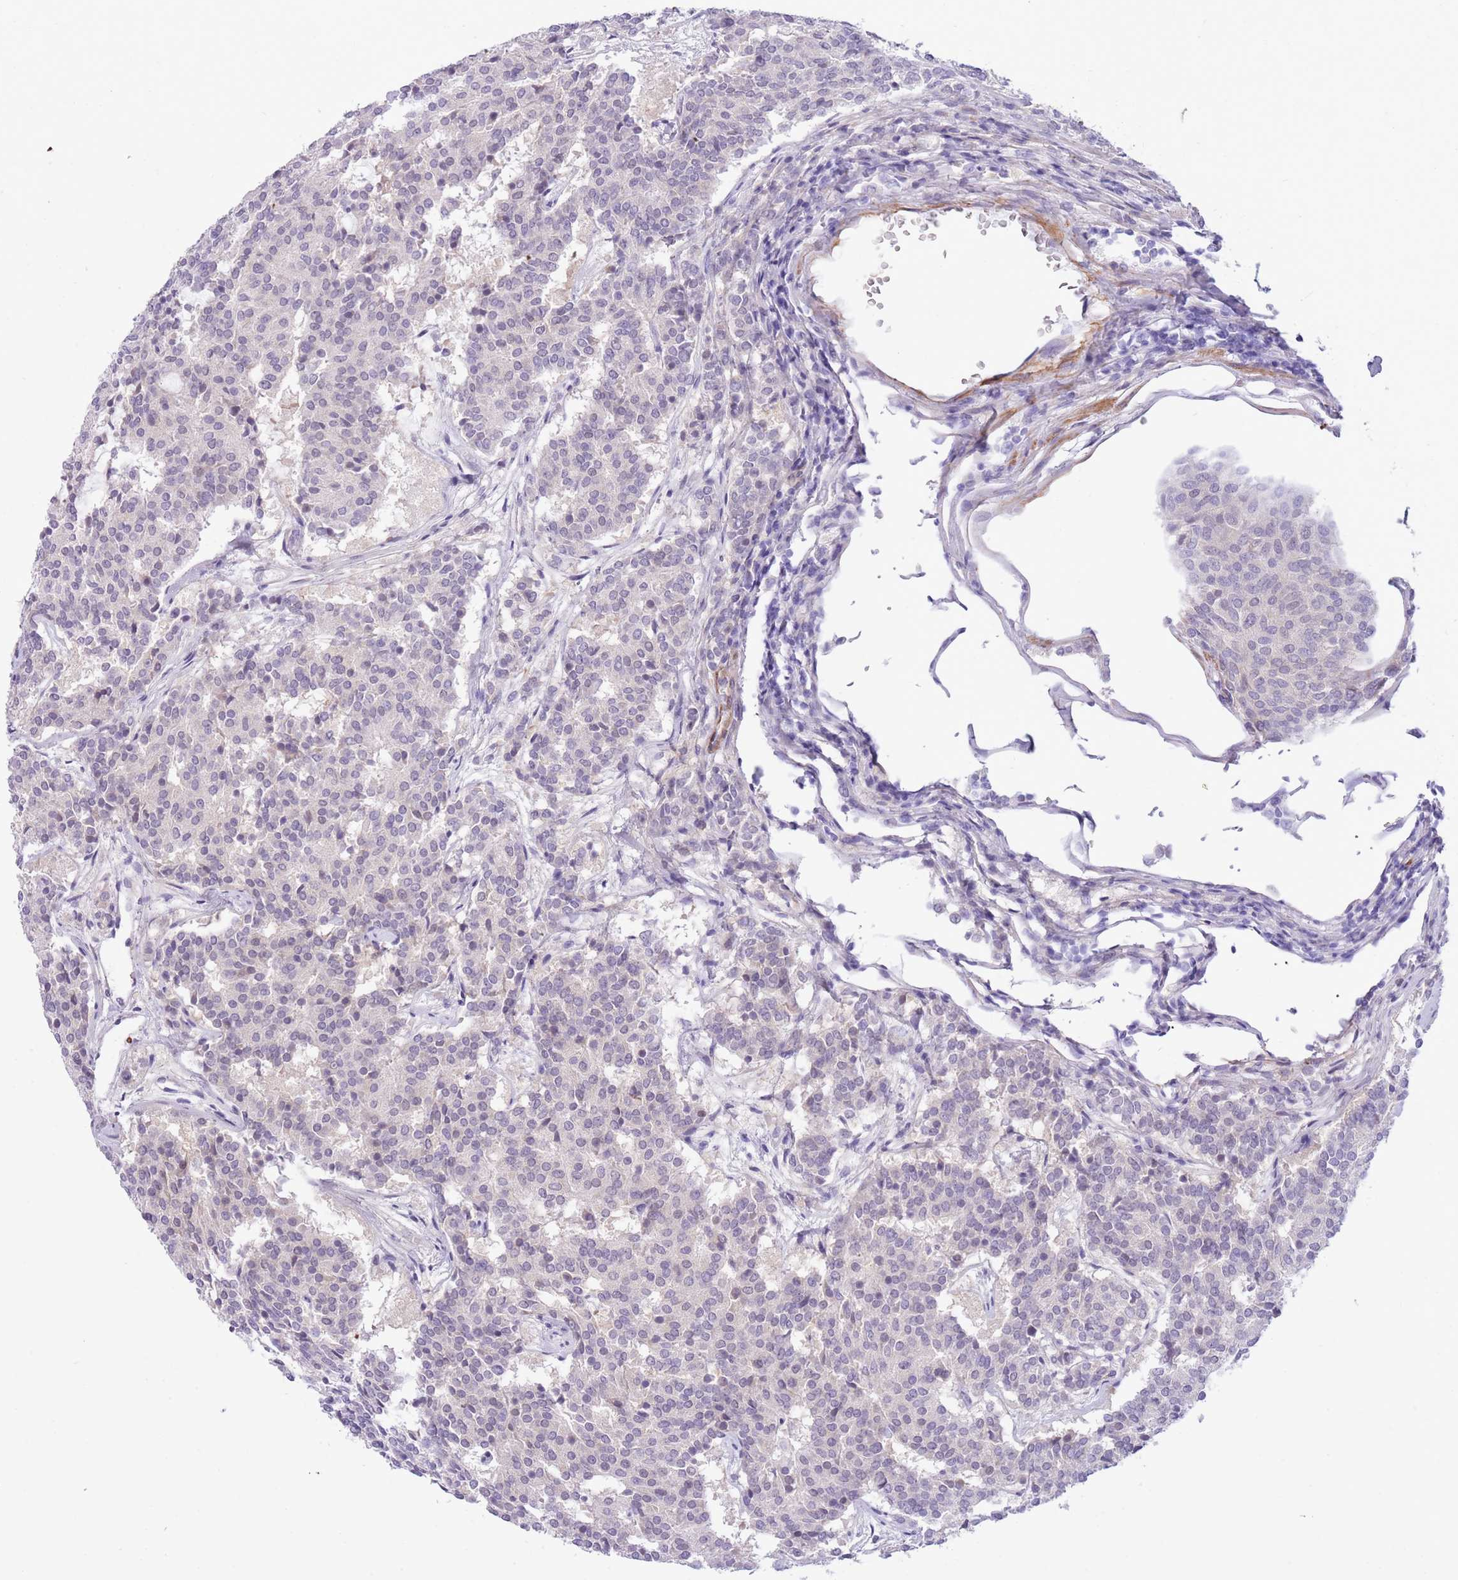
{"staining": {"intensity": "negative", "quantity": "none", "location": "none"}, "tissue": "carcinoid", "cell_type": "Tumor cells", "image_type": "cancer", "snomed": [{"axis": "morphology", "description": "Carcinoid, malignant, NOS"}, {"axis": "topography", "description": "Pancreas"}], "caption": "Immunohistochemistry (IHC) of human carcinoid demonstrates no positivity in tumor cells. (Immunohistochemistry, brightfield microscopy, high magnification).", "gene": "ZC4H2", "patient": {"sex": "female", "age": 54}}